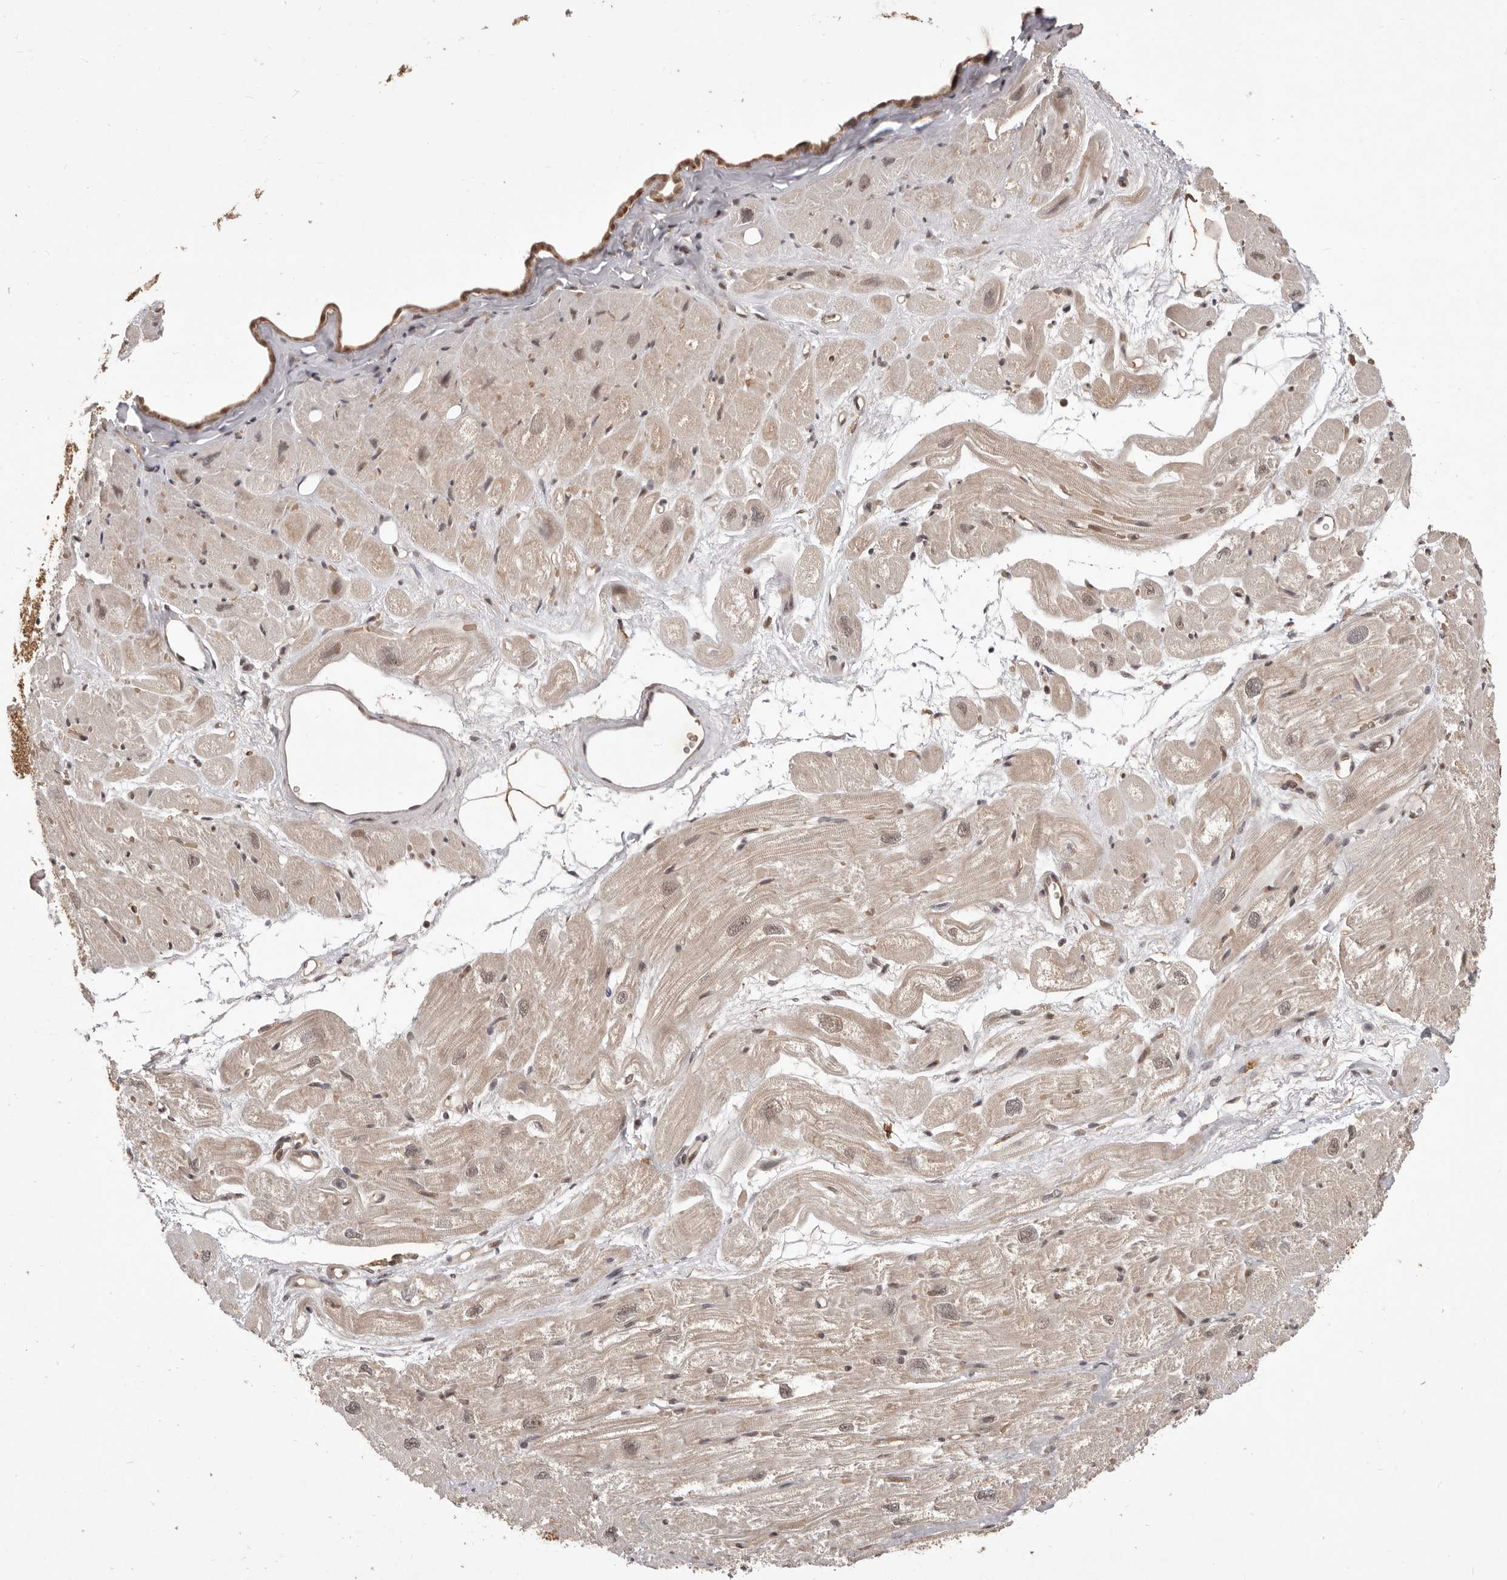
{"staining": {"intensity": "moderate", "quantity": "25%-75%", "location": "cytoplasmic/membranous"}, "tissue": "heart muscle", "cell_type": "Cardiomyocytes", "image_type": "normal", "snomed": [{"axis": "morphology", "description": "Normal tissue, NOS"}, {"axis": "topography", "description": "Heart"}], "caption": "About 25%-75% of cardiomyocytes in benign heart muscle demonstrate moderate cytoplasmic/membranous protein expression as visualized by brown immunohistochemical staining.", "gene": "NCOA3", "patient": {"sex": "male", "age": 50}}